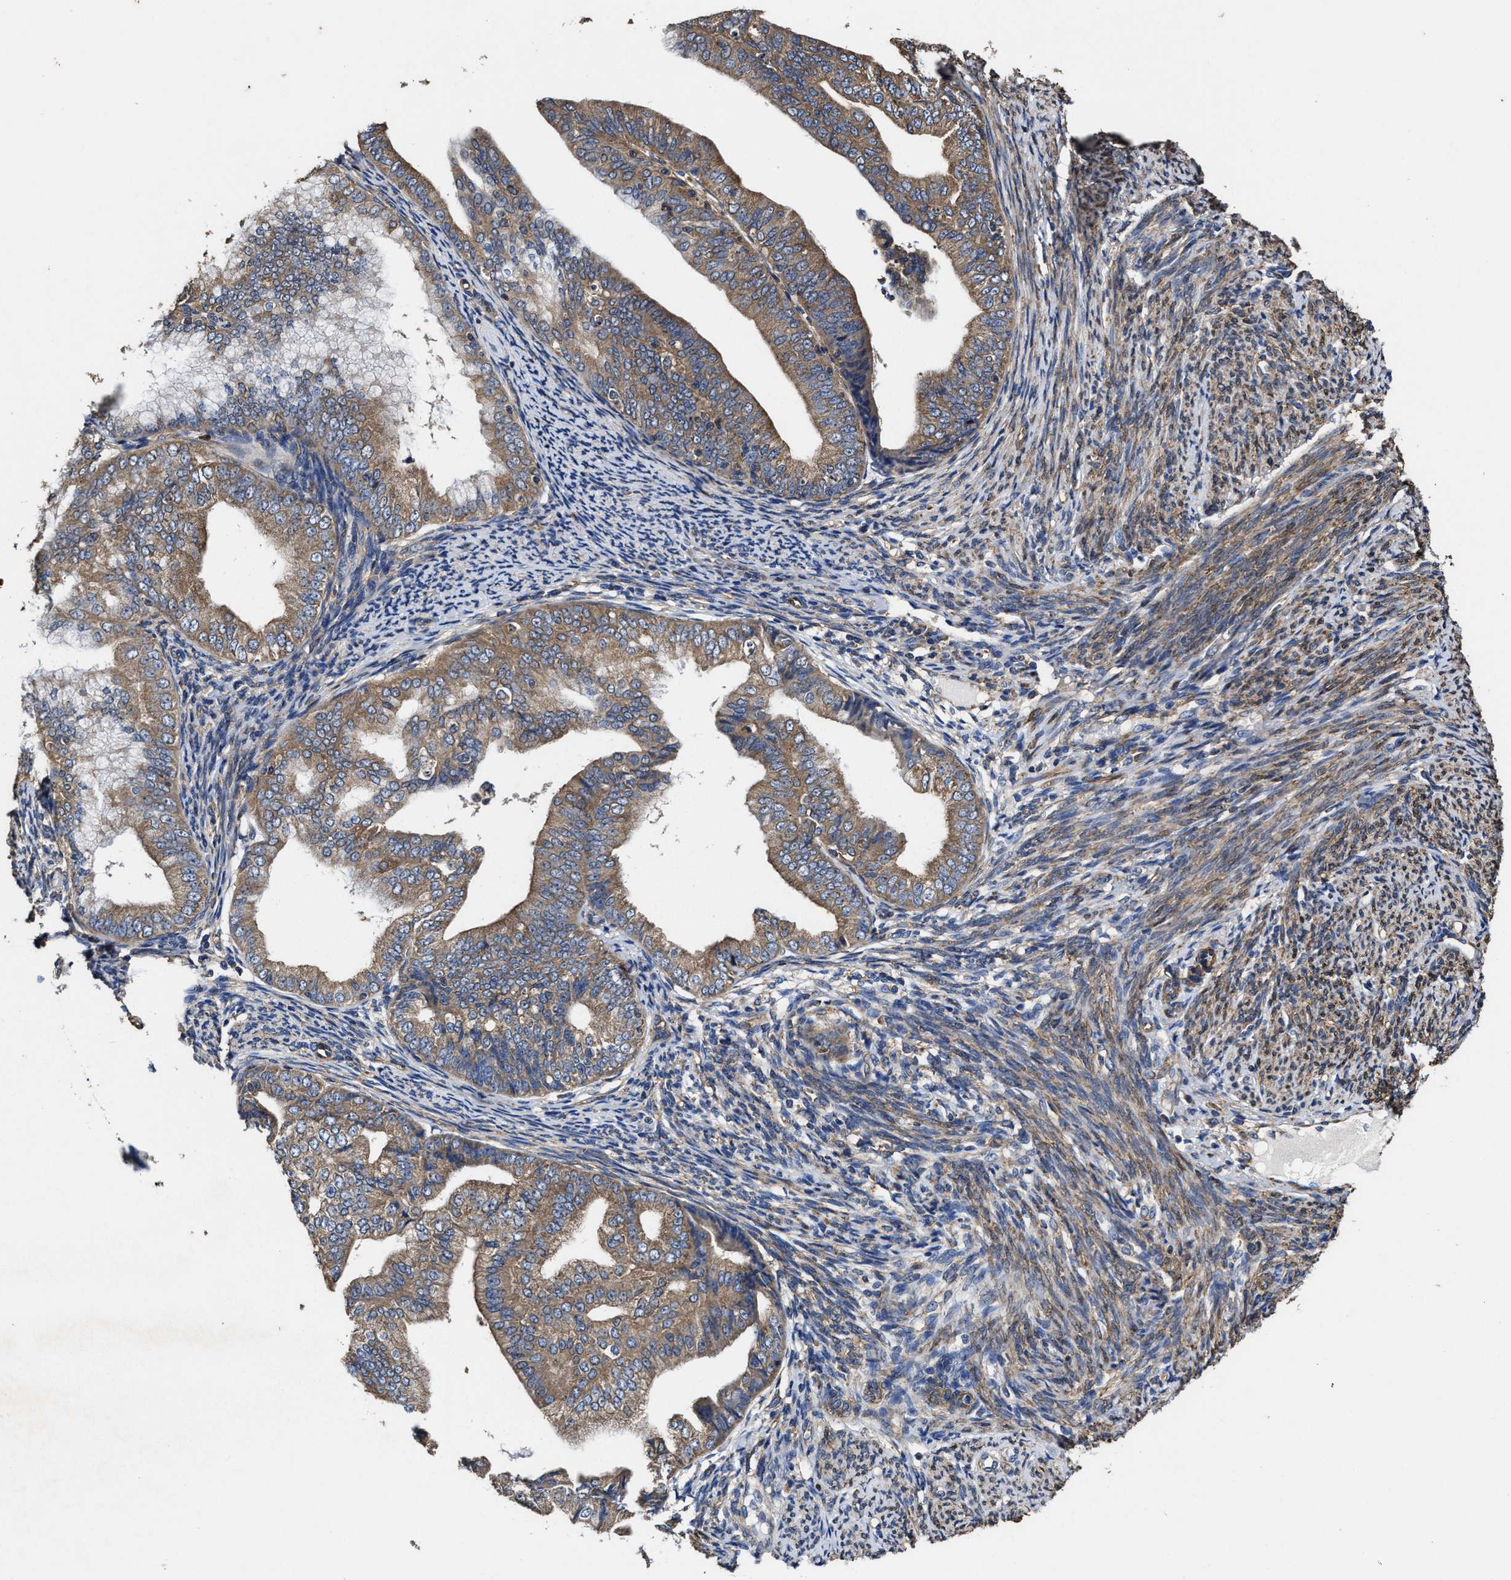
{"staining": {"intensity": "moderate", "quantity": ">75%", "location": "cytoplasmic/membranous"}, "tissue": "endometrial cancer", "cell_type": "Tumor cells", "image_type": "cancer", "snomed": [{"axis": "morphology", "description": "Adenocarcinoma, NOS"}, {"axis": "topography", "description": "Endometrium"}], "caption": "IHC of endometrial cancer (adenocarcinoma) shows medium levels of moderate cytoplasmic/membranous staining in about >75% of tumor cells.", "gene": "SFXN4", "patient": {"sex": "female", "age": 63}}